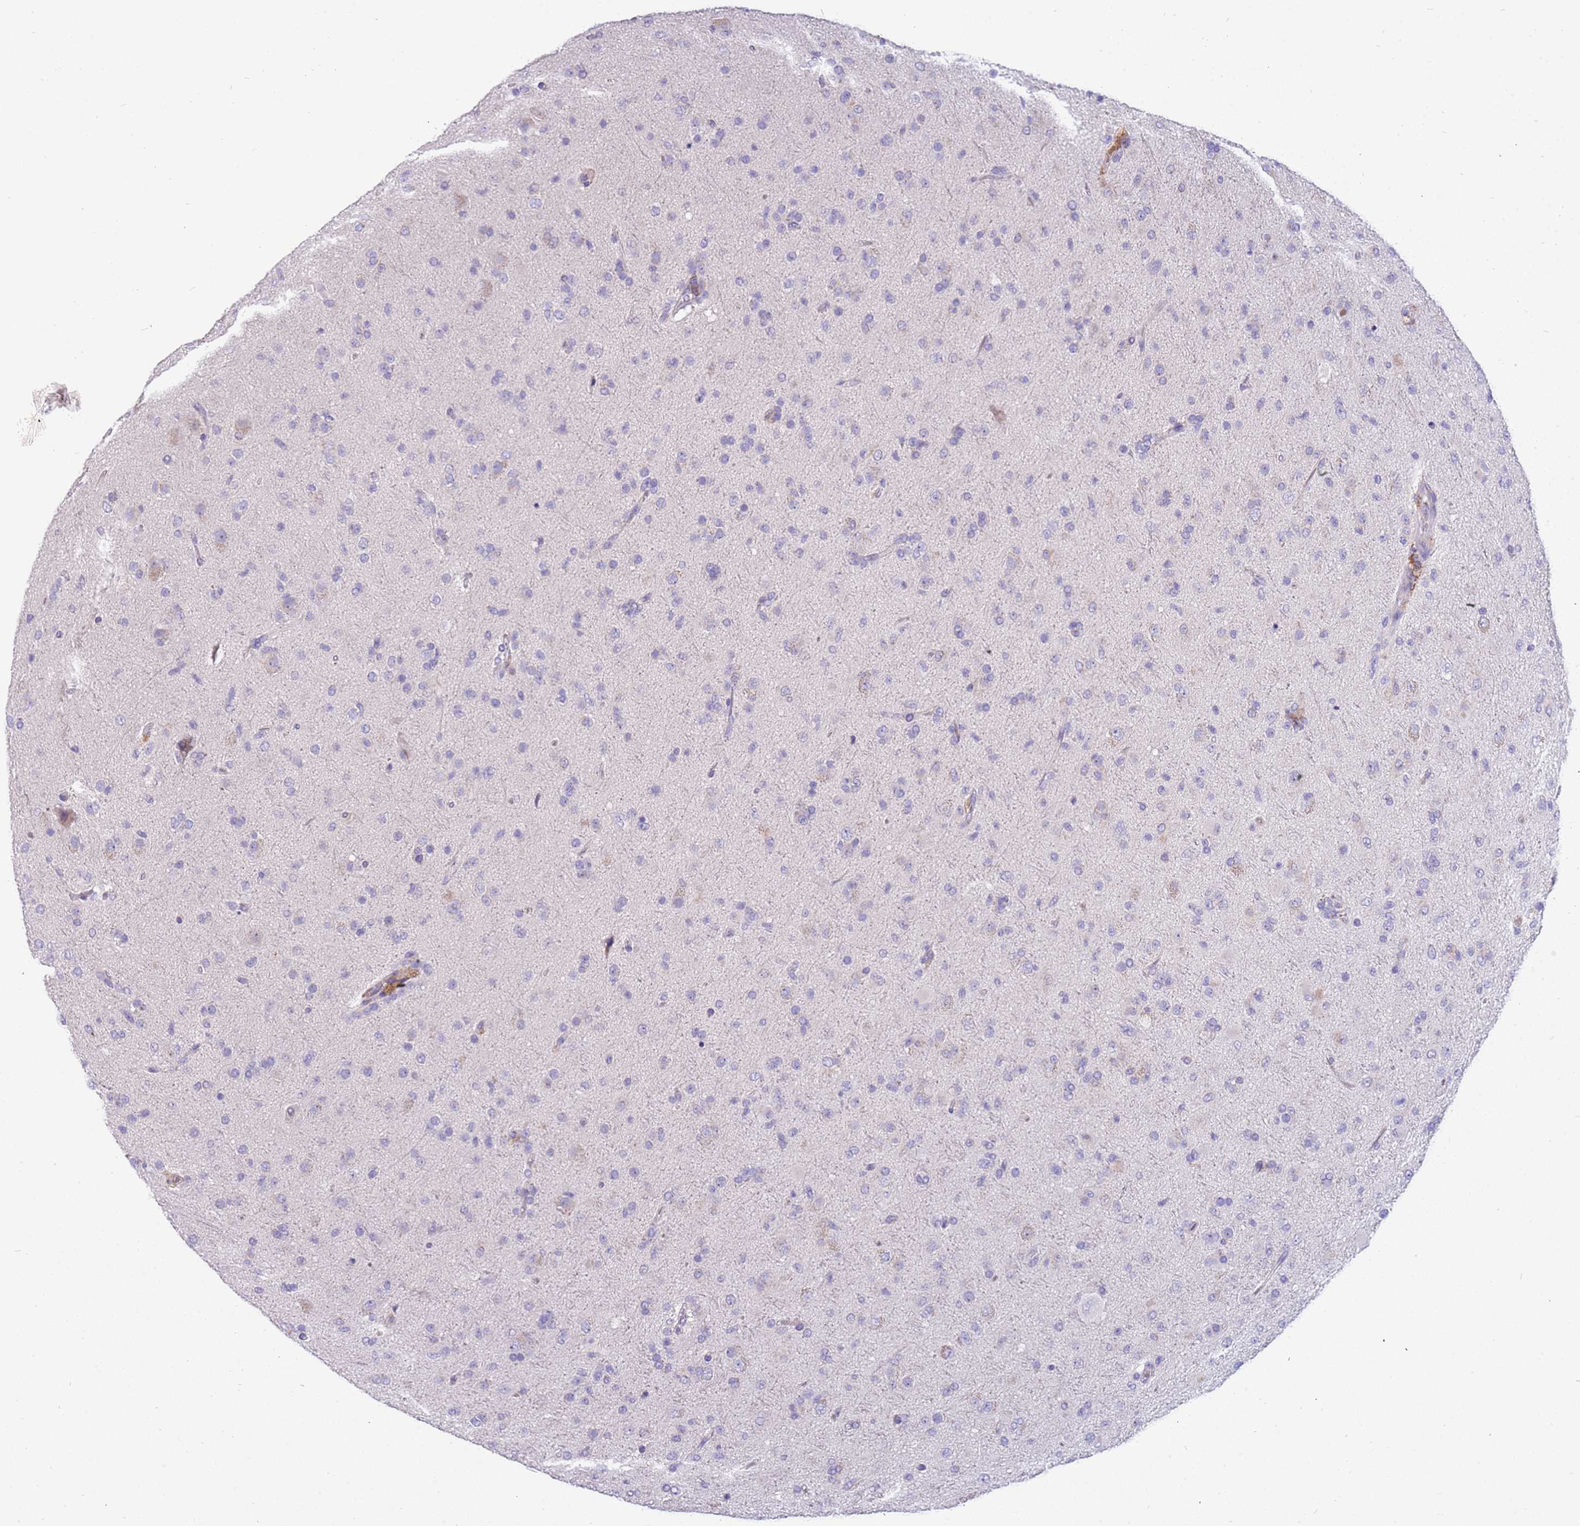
{"staining": {"intensity": "negative", "quantity": "none", "location": "none"}, "tissue": "glioma", "cell_type": "Tumor cells", "image_type": "cancer", "snomed": [{"axis": "morphology", "description": "Glioma, malignant, Low grade"}, {"axis": "topography", "description": "Brain"}], "caption": "An IHC image of glioma is shown. There is no staining in tumor cells of glioma.", "gene": "RHCG", "patient": {"sex": "male", "age": 65}}